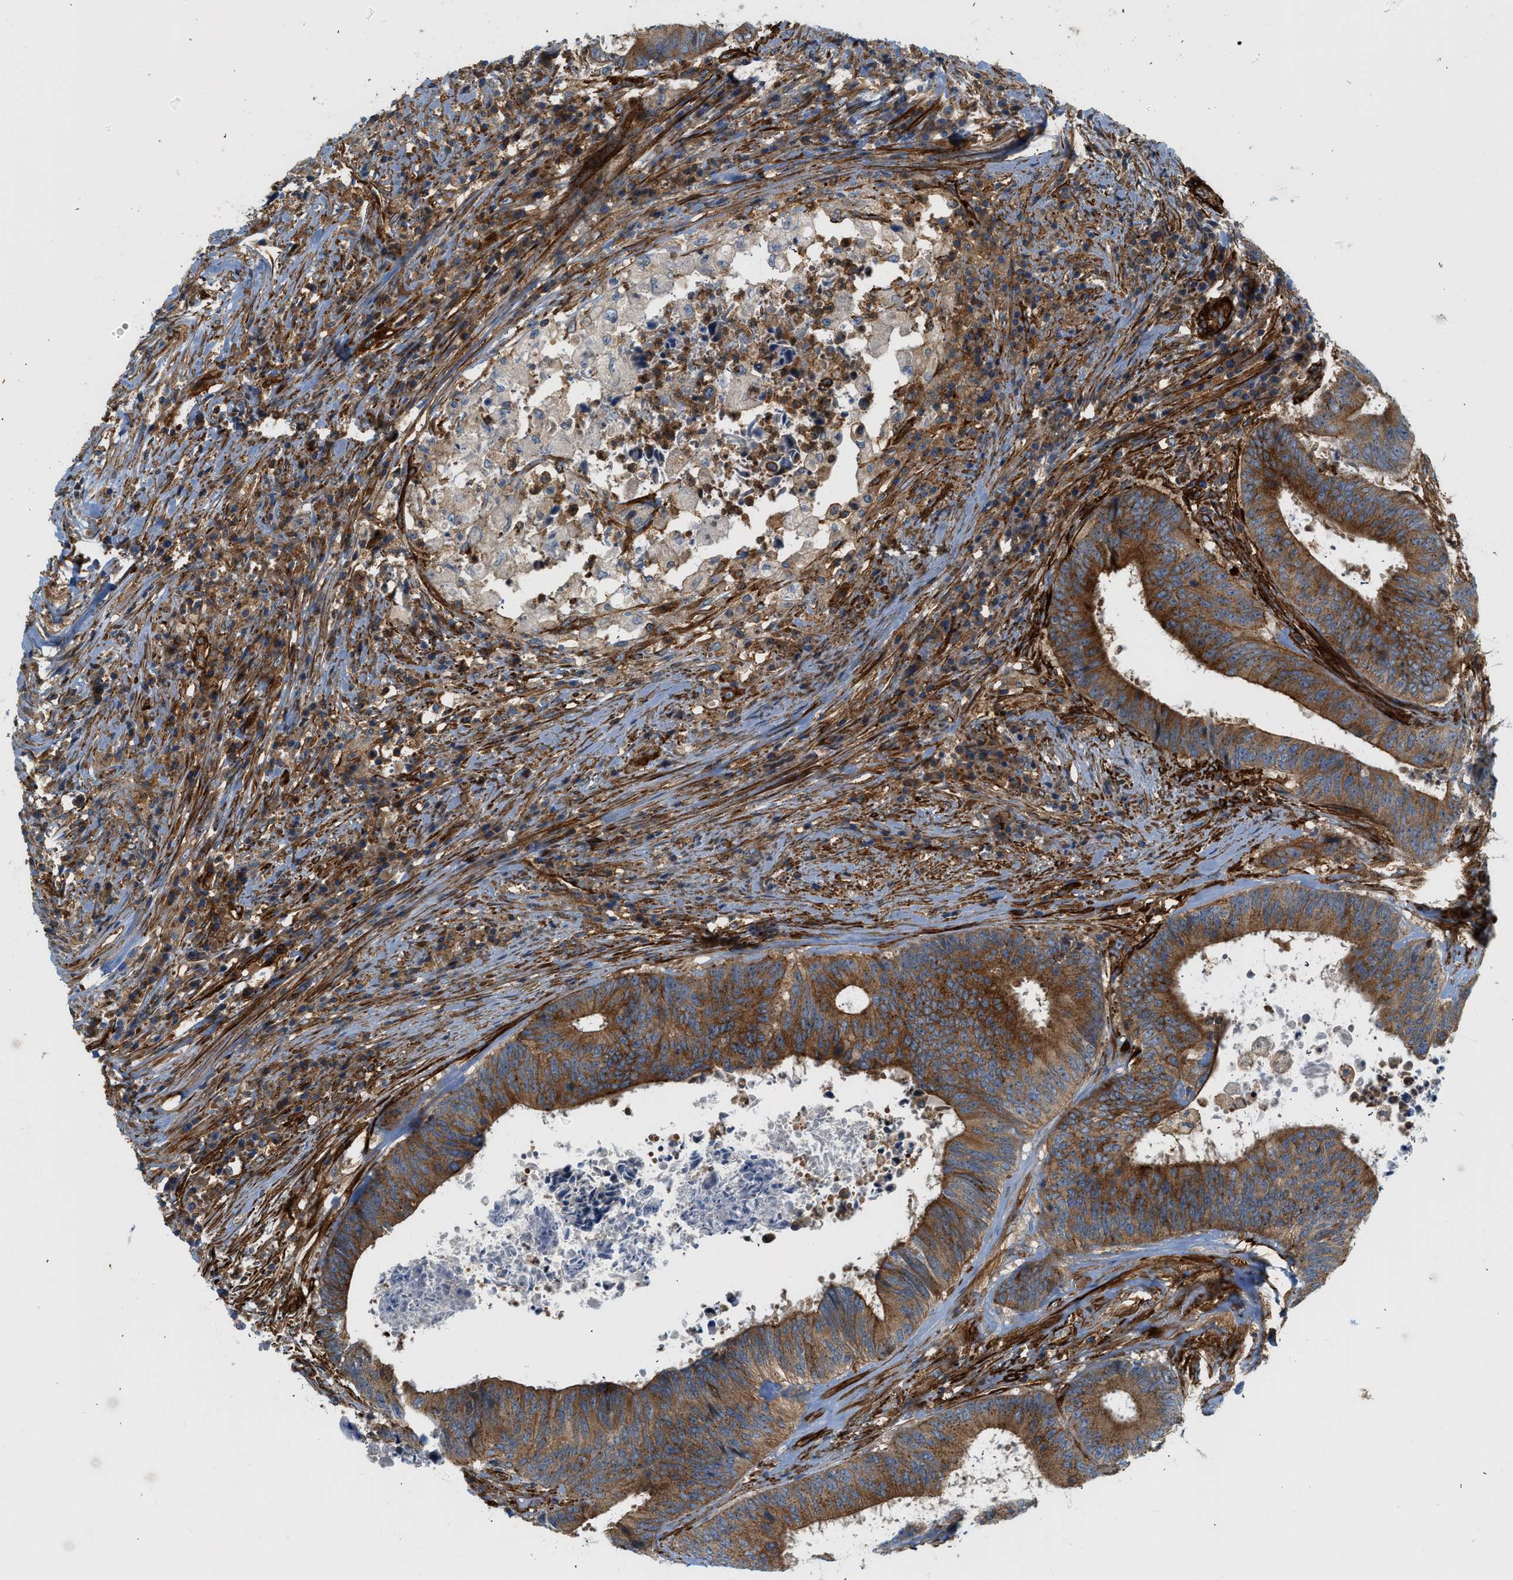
{"staining": {"intensity": "strong", "quantity": ">75%", "location": "cytoplasmic/membranous"}, "tissue": "colorectal cancer", "cell_type": "Tumor cells", "image_type": "cancer", "snomed": [{"axis": "morphology", "description": "Adenocarcinoma, NOS"}, {"axis": "topography", "description": "Rectum"}], "caption": "DAB (3,3'-diaminobenzidine) immunohistochemical staining of colorectal adenocarcinoma shows strong cytoplasmic/membranous protein staining in approximately >75% of tumor cells.", "gene": "HIP1", "patient": {"sex": "male", "age": 72}}